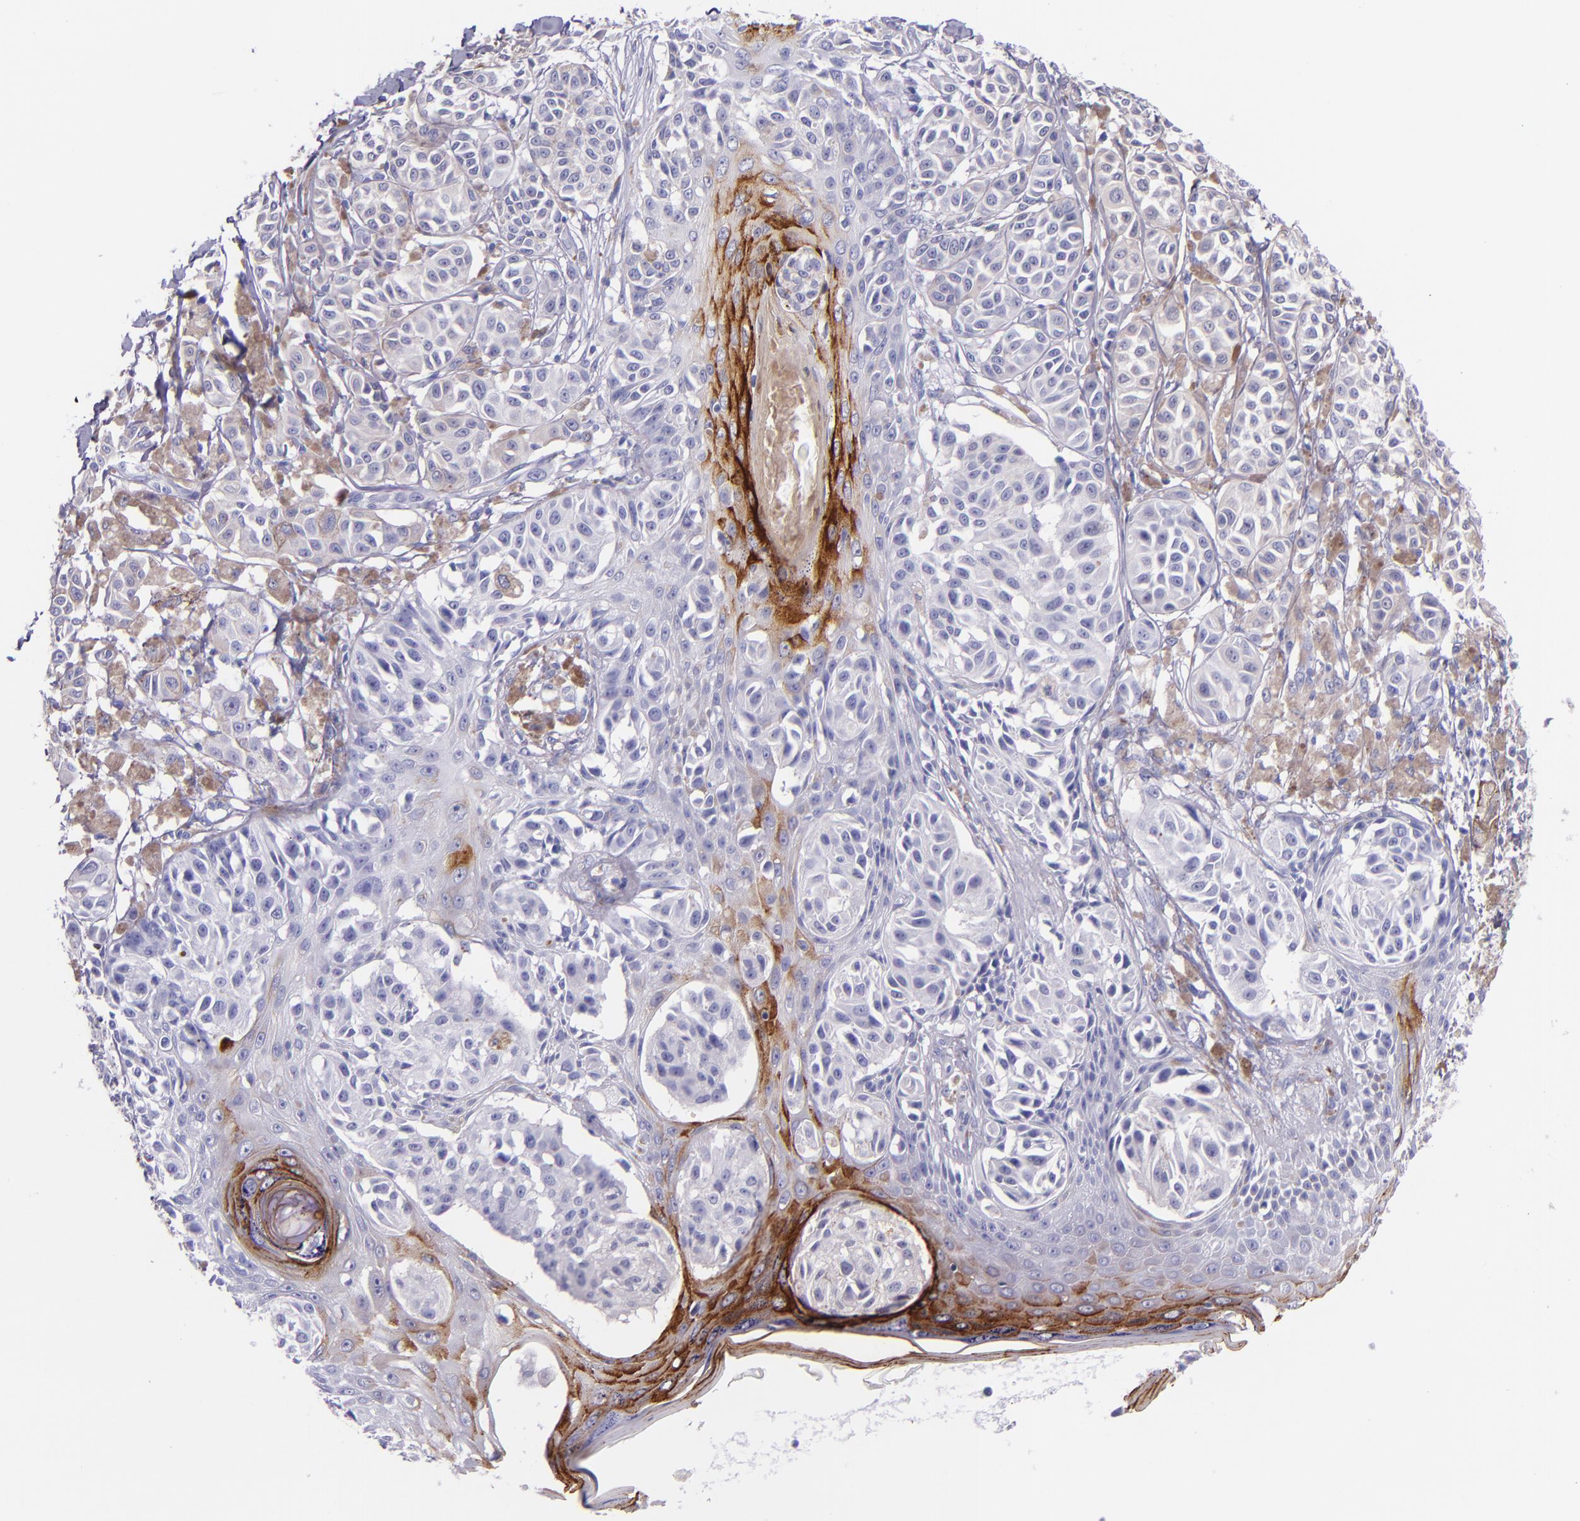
{"staining": {"intensity": "weak", "quantity": "<25%", "location": "cytoplasmic/membranous"}, "tissue": "melanoma", "cell_type": "Tumor cells", "image_type": "cancer", "snomed": [{"axis": "morphology", "description": "Malignant melanoma, NOS"}, {"axis": "topography", "description": "Skin"}], "caption": "Tumor cells are negative for brown protein staining in malignant melanoma.", "gene": "SLPI", "patient": {"sex": "male", "age": 76}}